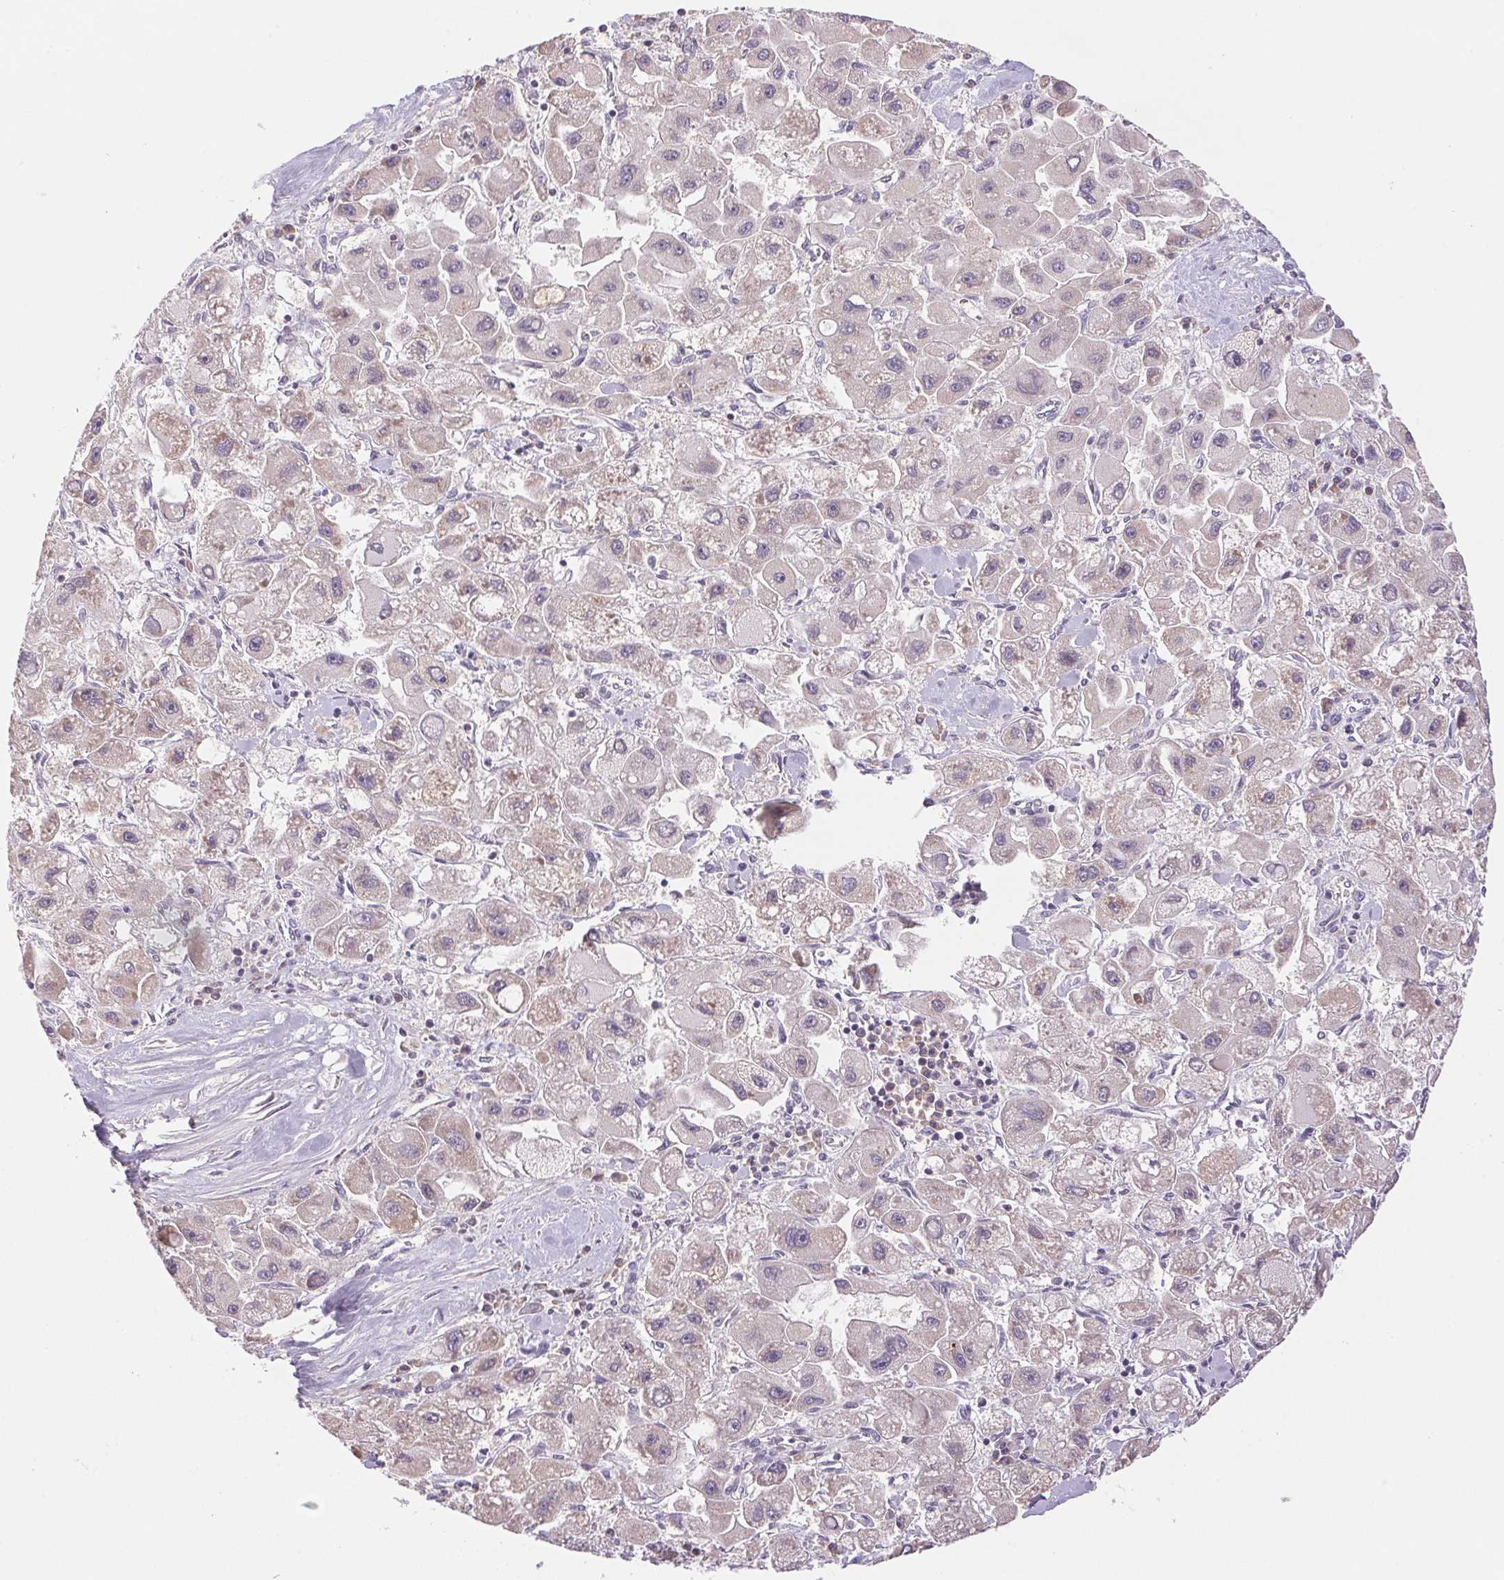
{"staining": {"intensity": "weak", "quantity": "<25%", "location": "cytoplasmic/membranous"}, "tissue": "liver cancer", "cell_type": "Tumor cells", "image_type": "cancer", "snomed": [{"axis": "morphology", "description": "Carcinoma, Hepatocellular, NOS"}, {"axis": "topography", "description": "Liver"}], "caption": "Tumor cells are negative for protein expression in human liver cancer (hepatocellular carcinoma).", "gene": "BNIP5", "patient": {"sex": "male", "age": 24}}